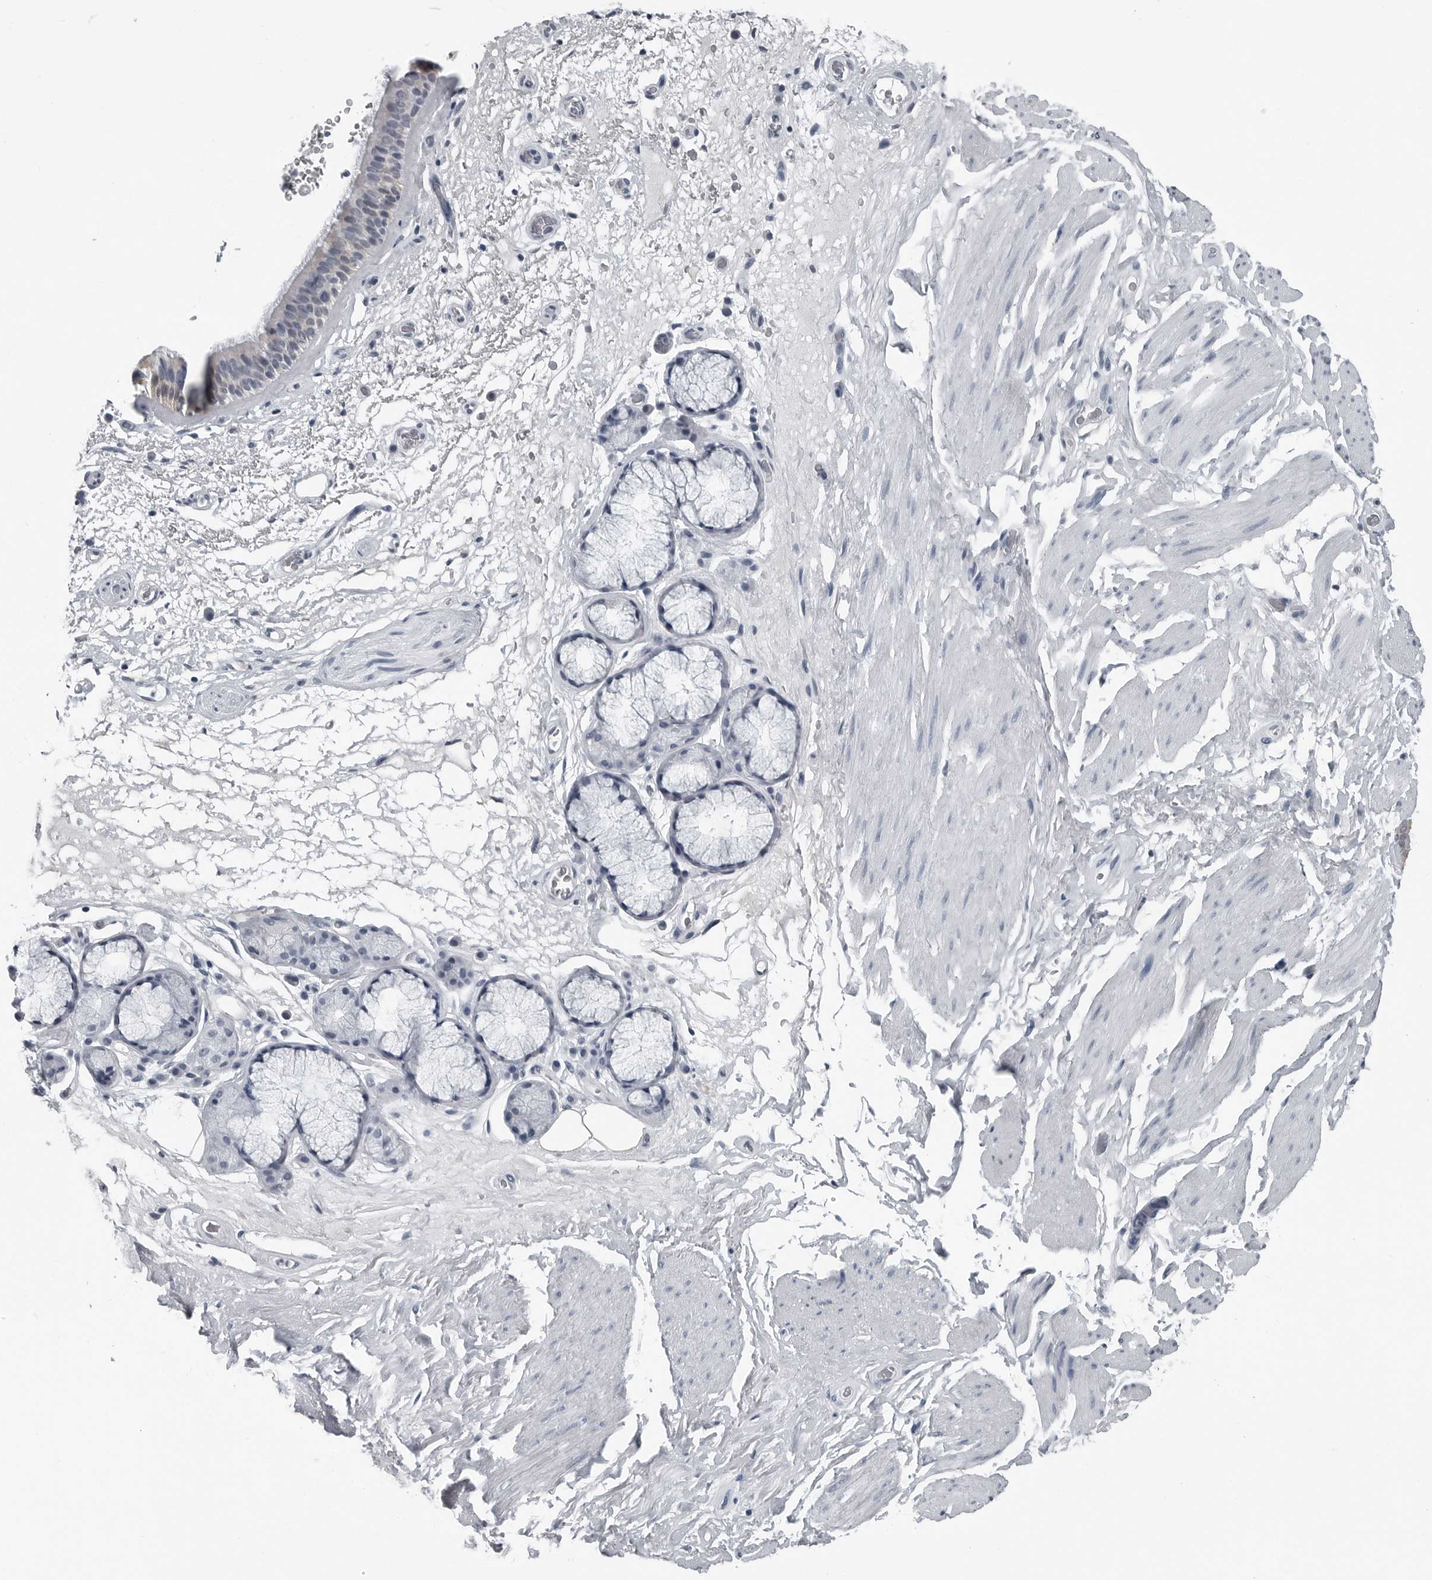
{"staining": {"intensity": "negative", "quantity": "none", "location": "none"}, "tissue": "bronchus", "cell_type": "Respiratory epithelial cells", "image_type": "normal", "snomed": [{"axis": "morphology", "description": "Normal tissue, NOS"}, {"axis": "topography", "description": "Cartilage tissue"}], "caption": "Human bronchus stained for a protein using immunohistochemistry (IHC) demonstrates no staining in respiratory epithelial cells.", "gene": "SPINK1", "patient": {"sex": "female", "age": 63}}